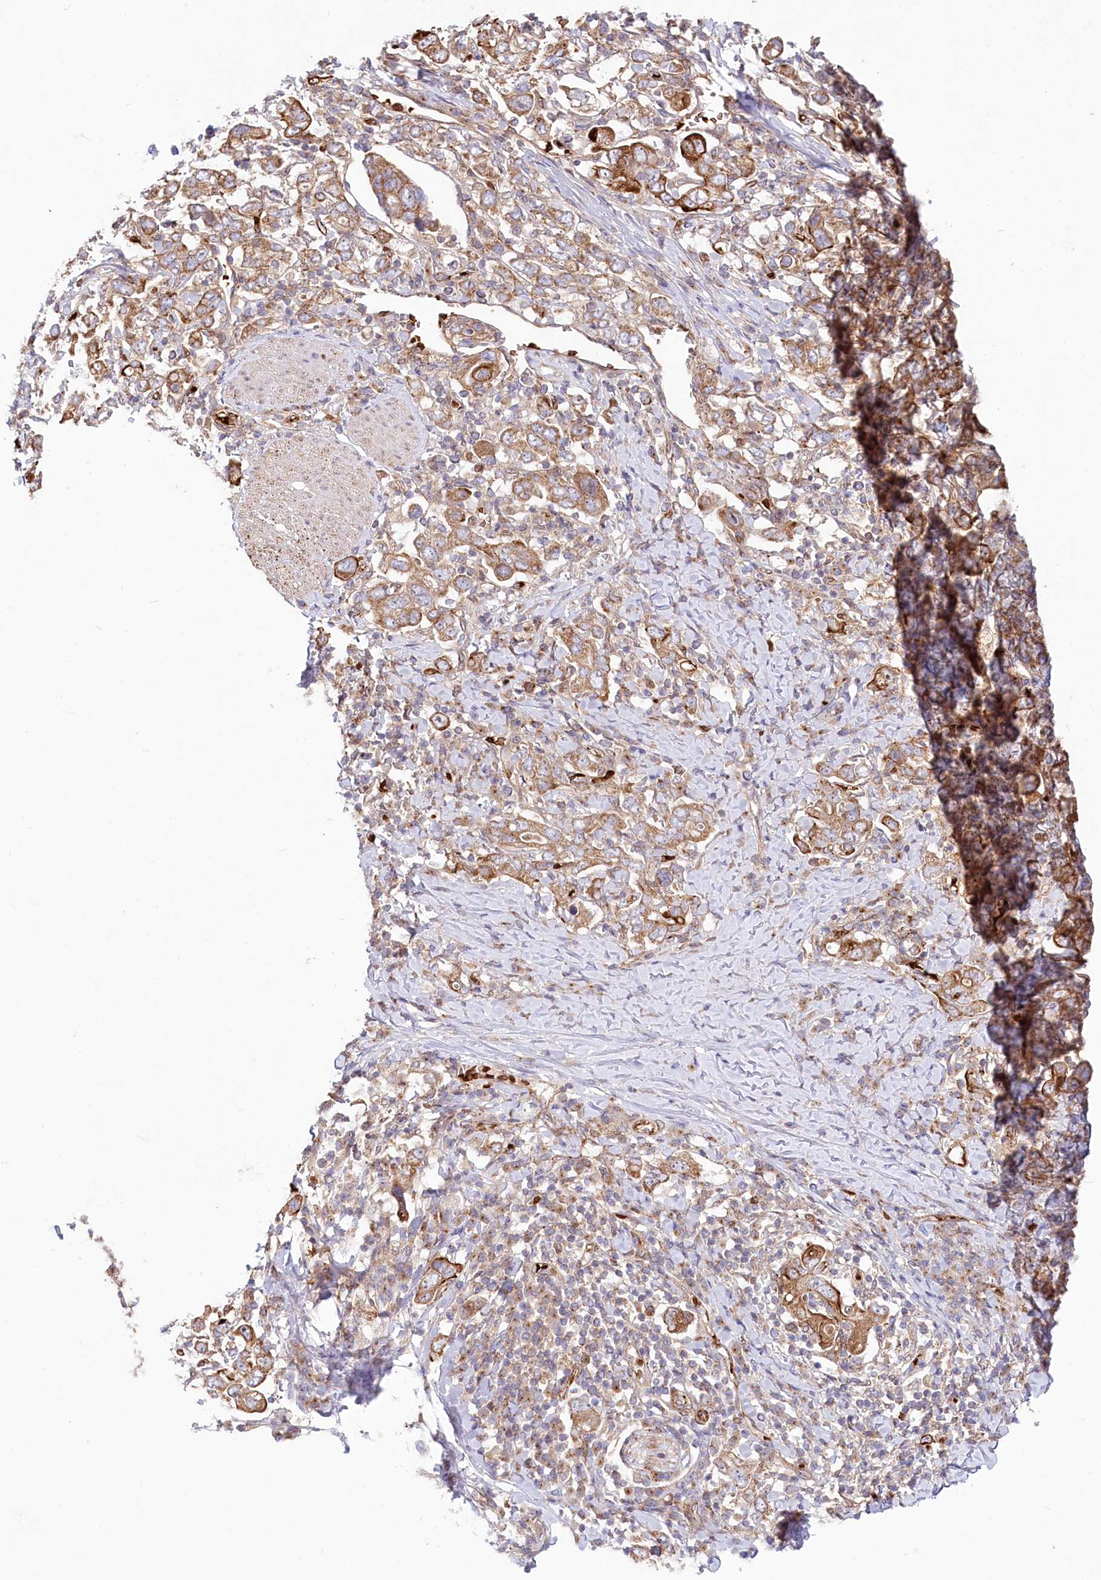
{"staining": {"intensity": "moderate", "quantity": ">75%", "location": "cytoplasmic/membranous"}, "tissue": "stomach cancer", "cell_type": "Tumor cells", "image_type": "cancer", "snomed": [{"axis": "morphology", "description": "Adenocarcinoma, NOS"}, {"axis": "topography", "description": "Stomach, upper"}], "caption": "Brown immunohistochemical staining in human adenocarcinoma (stomach) exhibits moderate cytoplasmic/membranous staining in about >75% of tumor cells.", "gene": "COMMD3", "patient": {"sex": "male", "age": 62}}